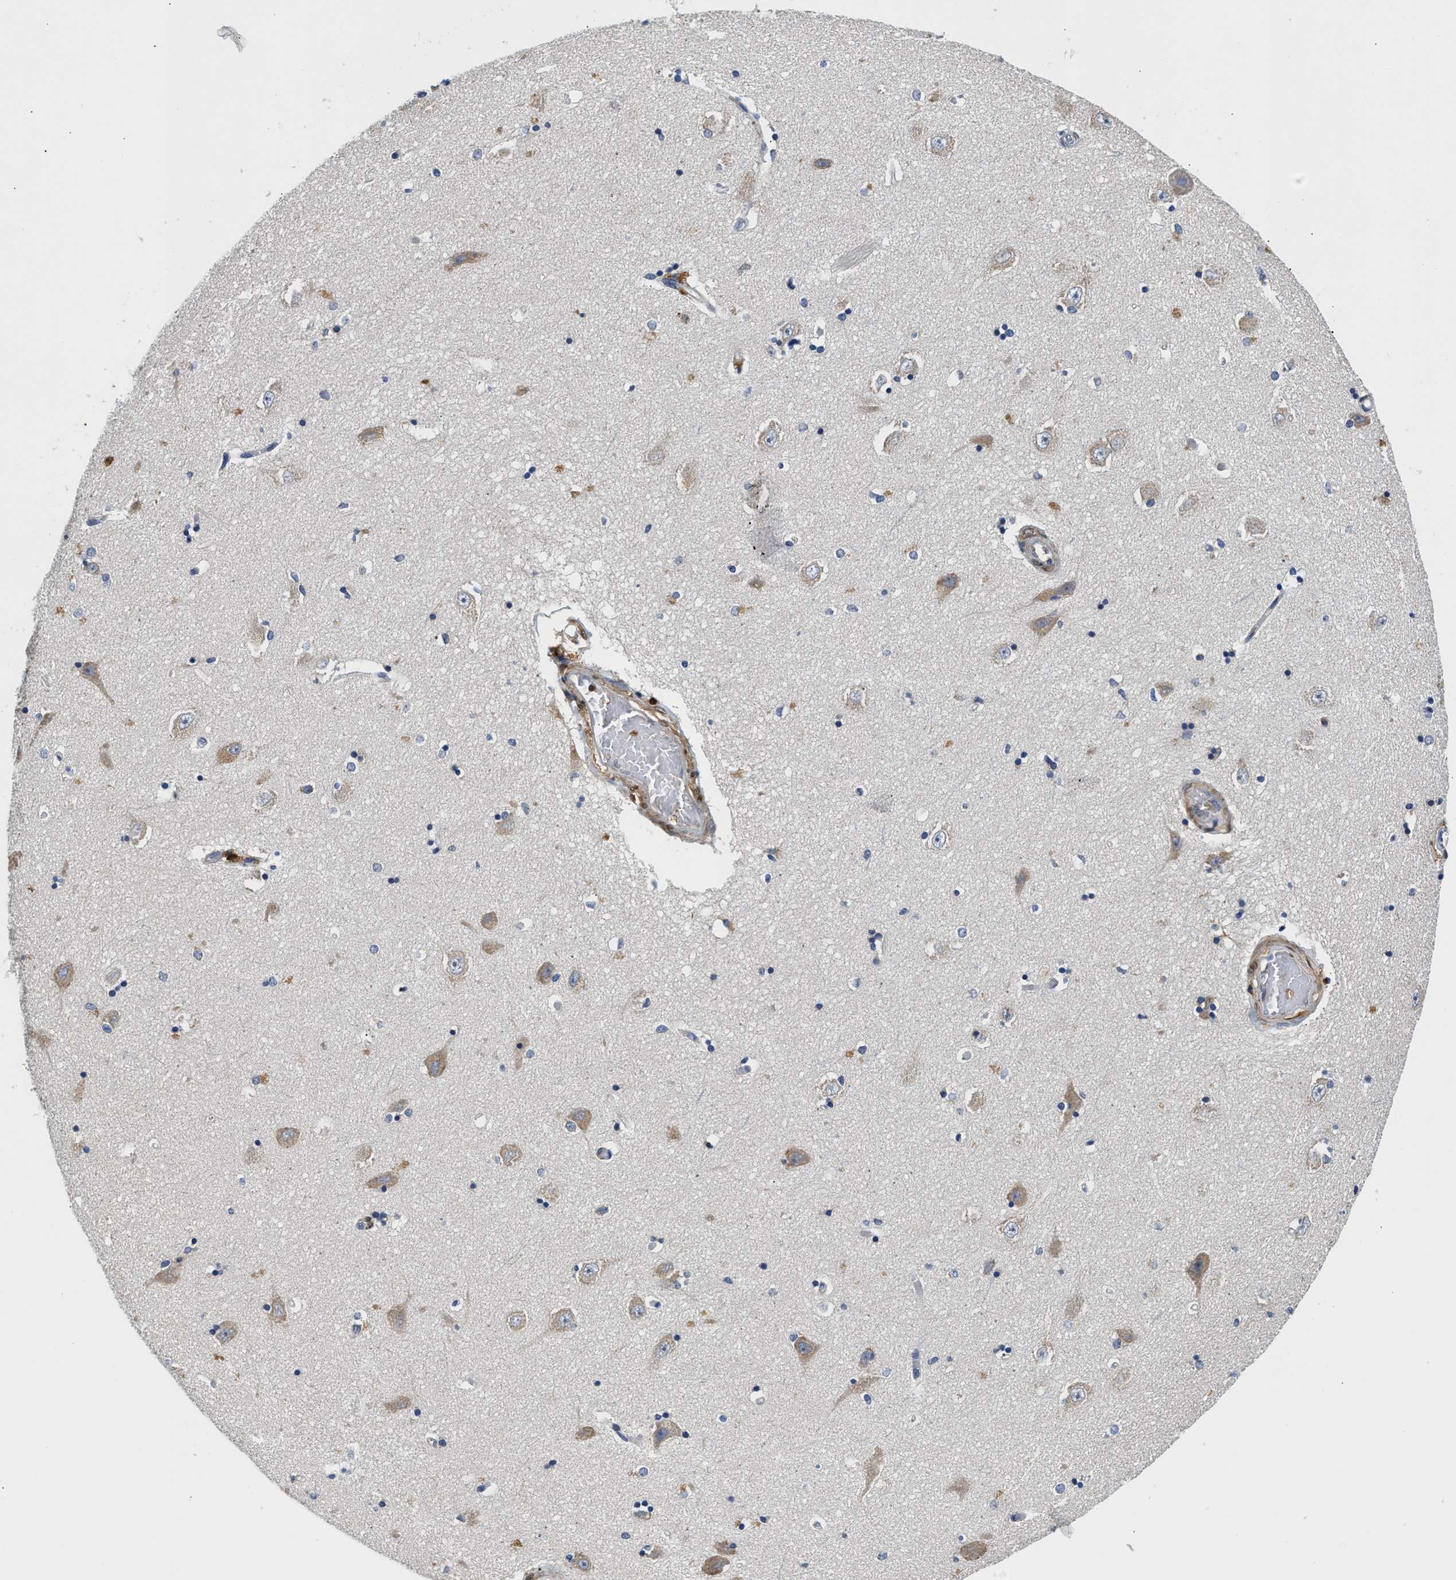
{"staining": {"intensity": "weak", "quantity": "<25%", "location": "cytoplasmic/membranous"}, "tissue": "hippocampus", "cell_type": "Glial cells", "image_type": "normal", "snomed": [{"axis": "morphology", "description": "Normal tissue, NOS"}, {"axis": "topography", "description": "Hippocampus"}], "caption": "An IHC photomicrograph of benign hippocampus is shown. There is no staining in glial cells of hippocampus.", "gene": "SLIT2", "patient": {"sex": "male", "age": 45}}